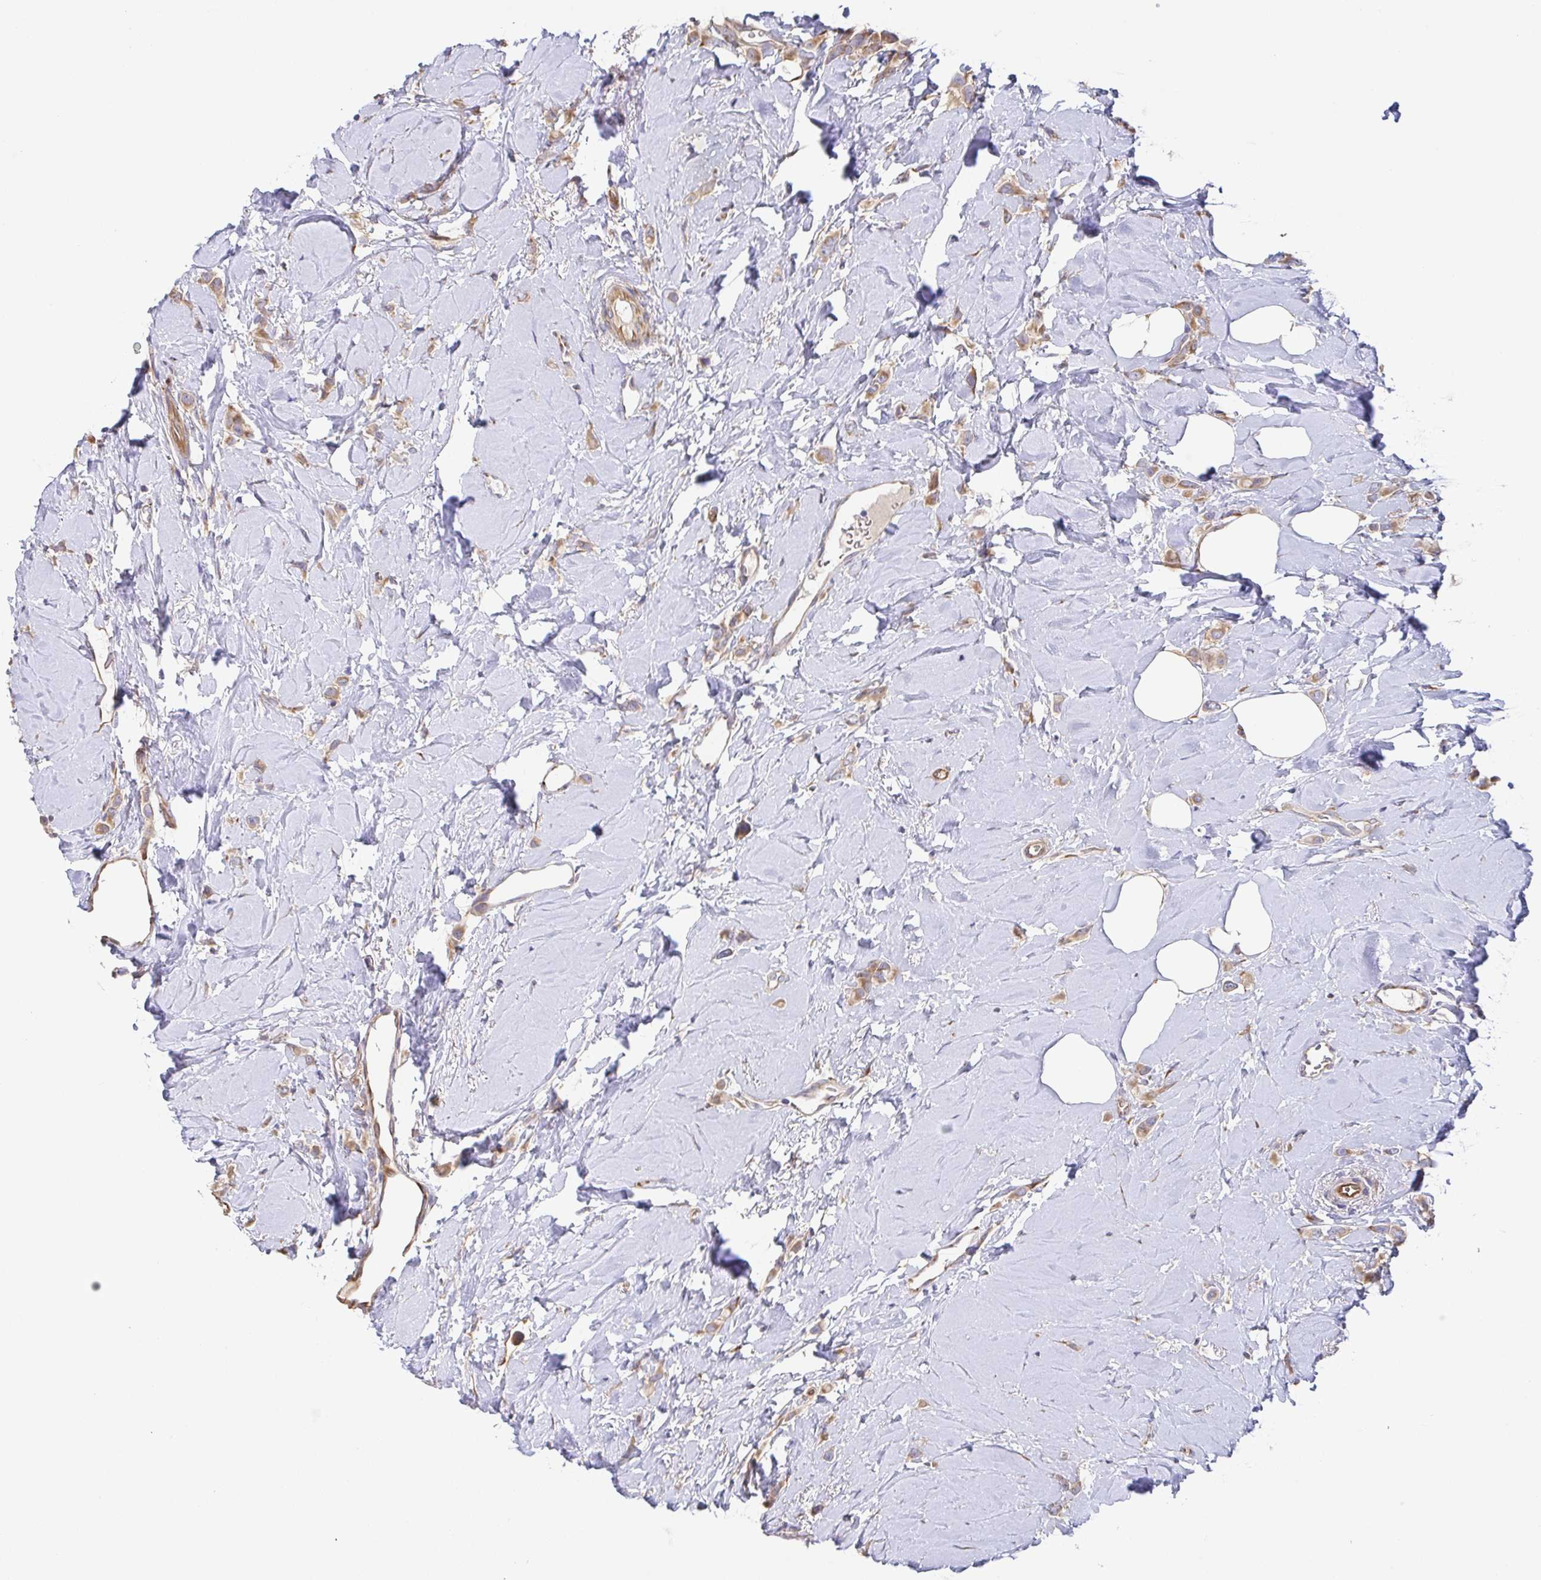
{"staining": {"intensity": "weak", "quantity": ">75%", "location": "cytoplasmic/membranous"}, "tissue": "breast cancer", "cell_type": "Tumor cells", "image_type": "cancer", "snomed": [{"axis": "morphology", "description": "Lobular carcinoma"}, {"axis": "topography", "description": "Breast"}], "caption": "Breast cancer (lobular carcinoma) tissue displays weak cytoplasmic/membranous staining in approximately >75% of tumor cells", "gene": "EIF3D", "patient": {"sex": "female", "age": 66}}